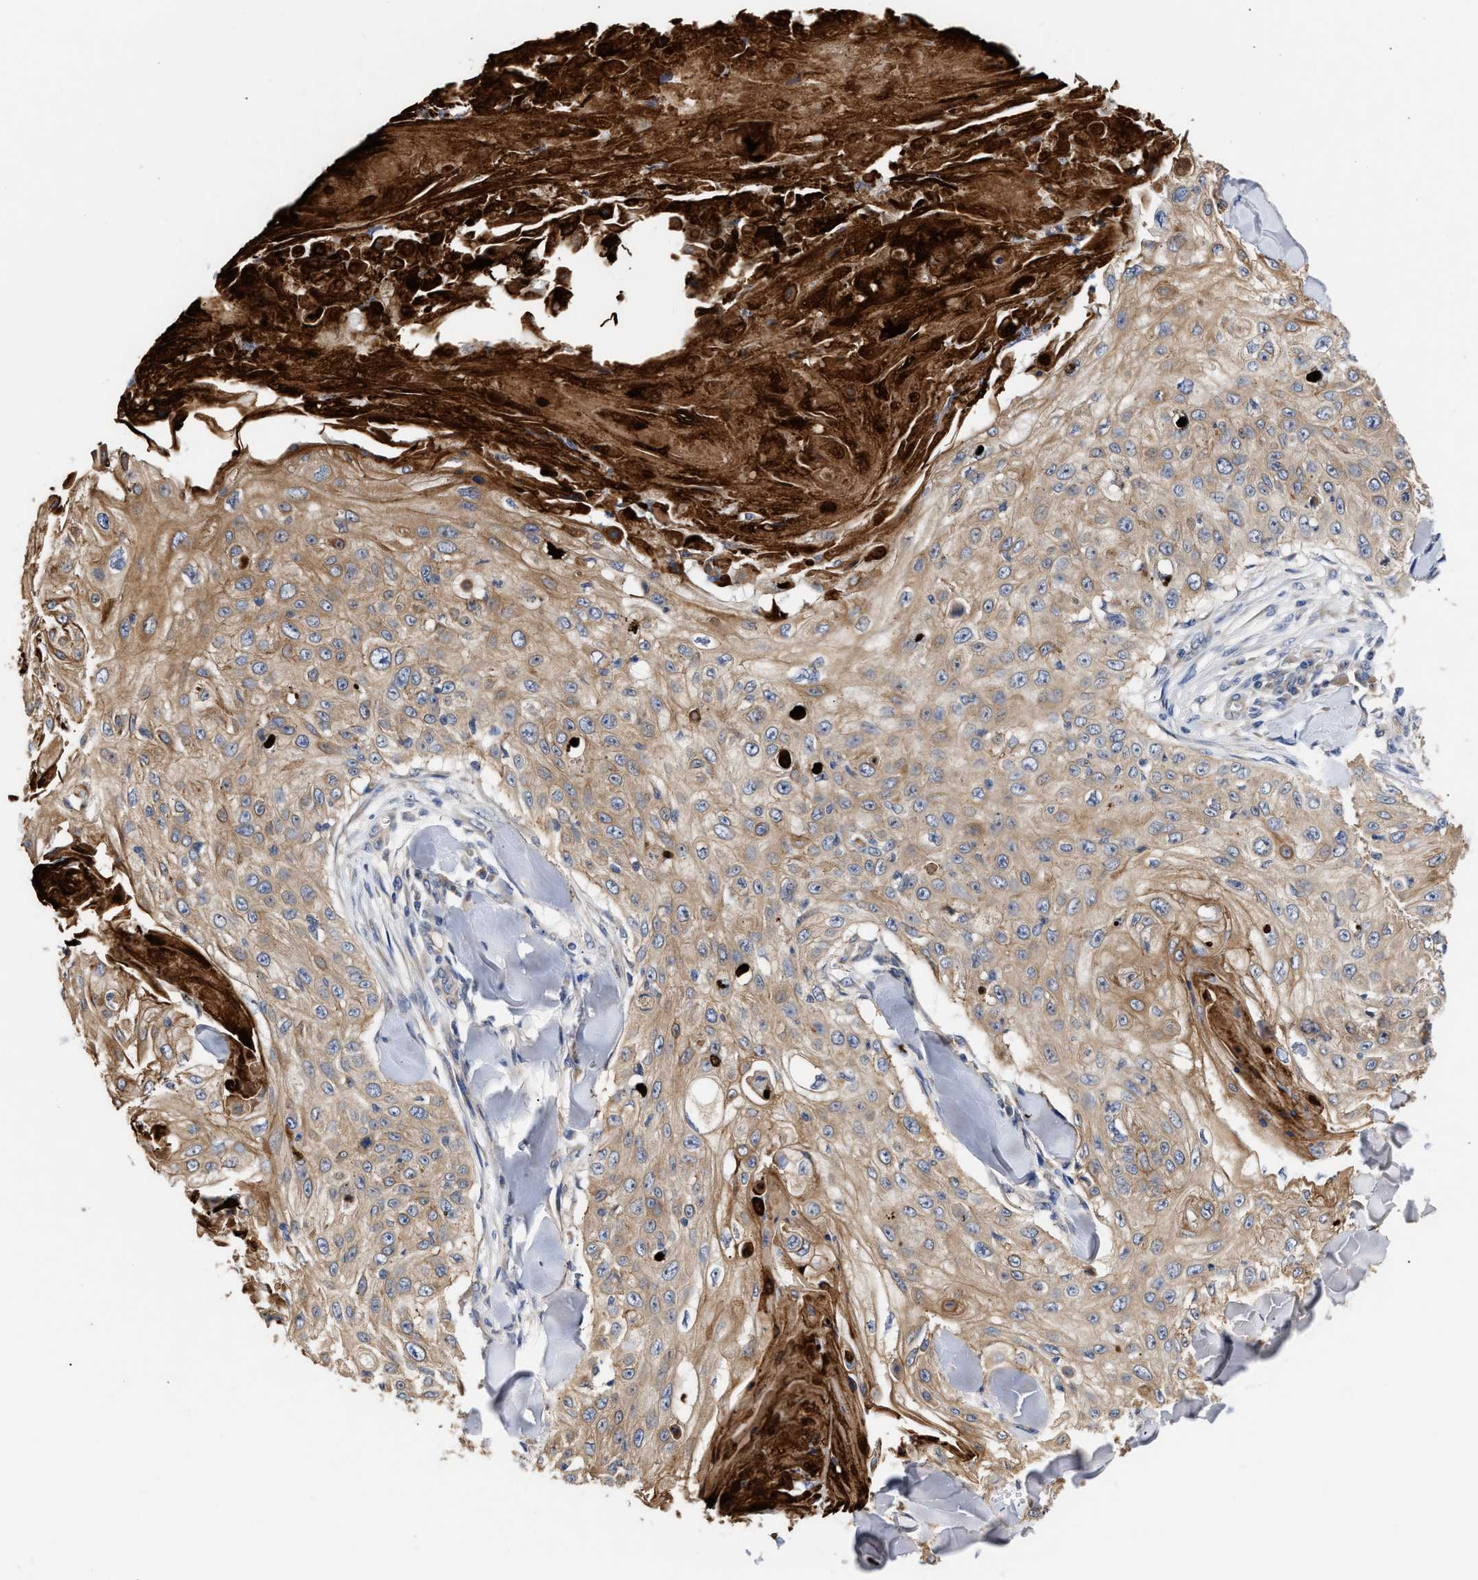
{"staining": {"intensity": "moderate", "quantity": ">75%", "location": "cytoplasmic/membranous"}, "tissue": "skin cancer", "cell_type": "Tumor cells", "image_type": "cancer", "snomed": [{"axis": "morphology", "description": "Squamous cell carcinoma, NOS"}, {"axis": "topography", "description": "Skin"}], "caption": "Human skin cancer (squamous cell carcinoma) stained with a brown dye displays moderate cytoplasmic/membranous positive expression in approximately >75% of tumor cells.", "gene": "CCDC146", "patient": {"sex": "male", "age": 86}}